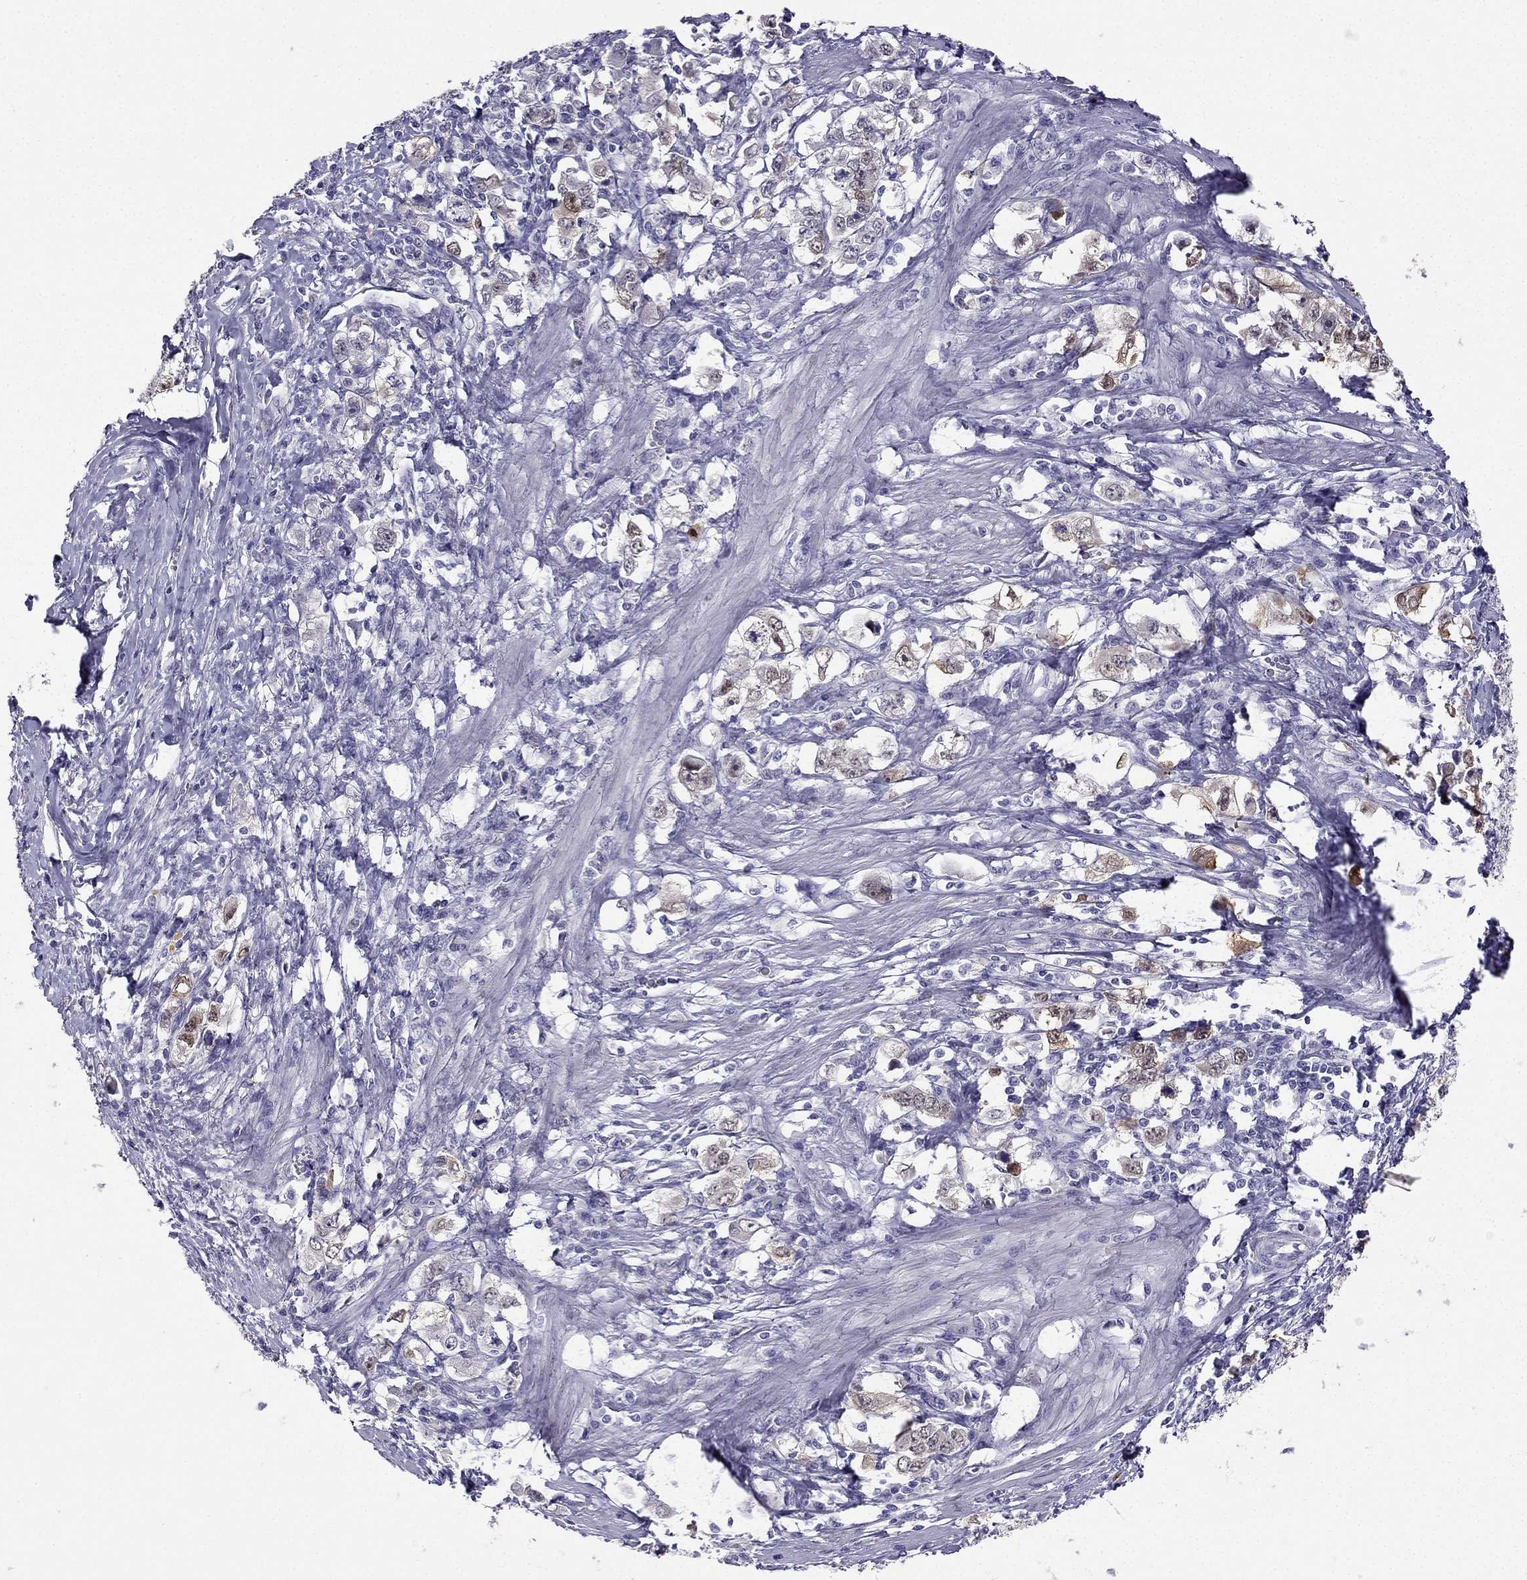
{"staining": {"intensity": "moderate", "quantity": "<25%", "location": "nuclear"}, "tissue": "stomach cancer", "cell_type": "Tumor cells", "image_type": "cancer", "snomed": [{"axis": "morphology", "description": "Adenocarcinoma, NOS"}, {"axis": "topography", "description": "Stomach, lower"}], "caption": "This micrograph shows stomach cancer (adenocarcinoma) stained with immunohistochemistry (IHC) to label a protein in brown. The nuclear of tumor cells show moderate positivity for the protein. Nuclei are counter-stained blue.", "gene": "RSPH14", "patient": {"sex": "female", "age": 72}}